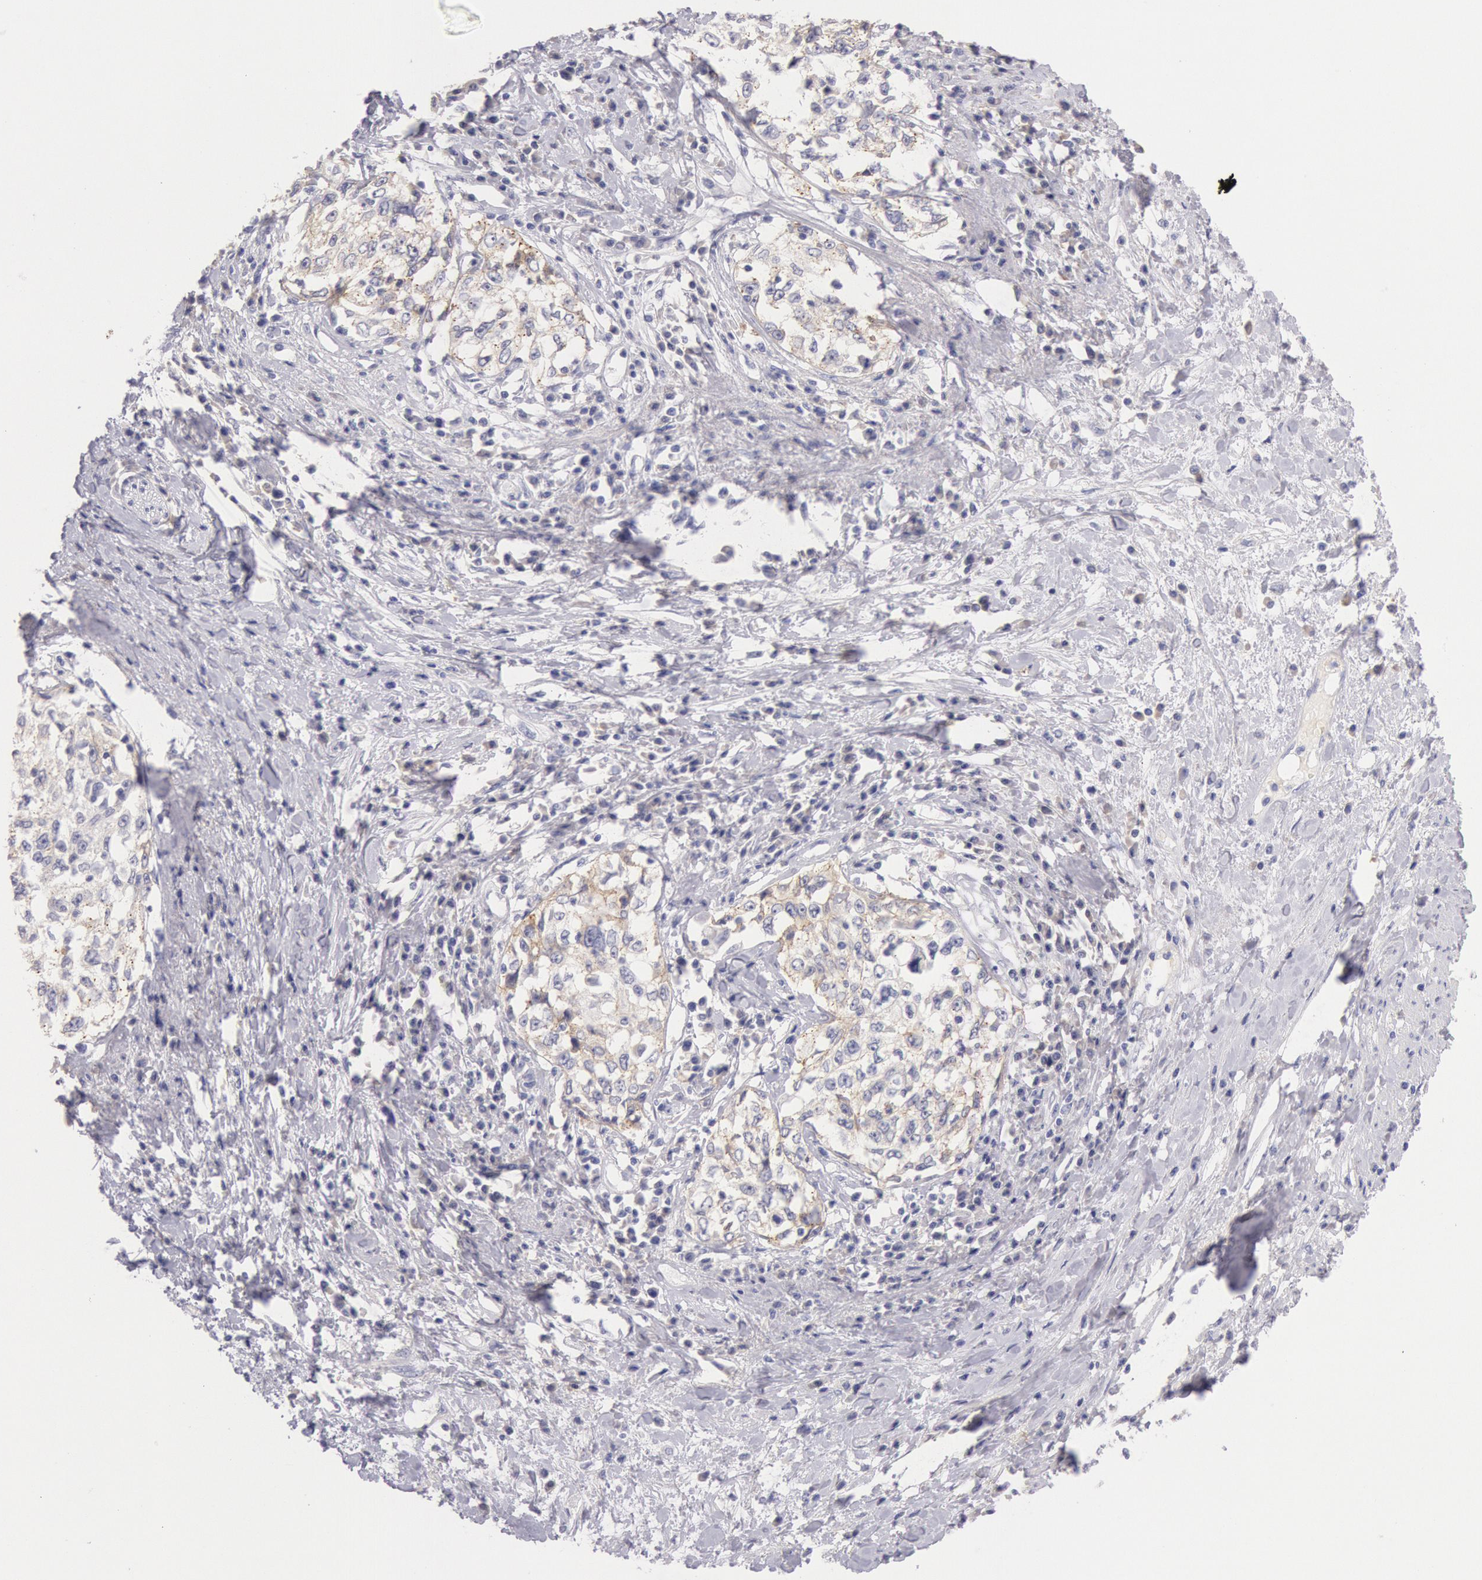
{"staining": {"intensity": "weak", "quantity": "25%-75%", "location": "cytoplasmic/membranous"}, "tissue": "cervical cancer", "cell_type": "Tumor cells", "image_type": "cancer", "snomed": [{"axis": "morphology", "description": "Squamous cell carcinoma, NOS"}, {"axis": "topography", "description": "Cervix"}], "caption": "A high-resolution histopathology image shows IHC staining of squamous cell carcinoma (cervical), which reveals weak cytoplasmic/membranous positivity in approximately 25%-75% of tumor cells.", "gene": "EGFR", "patient": {"sex": "female", "age": 57}}